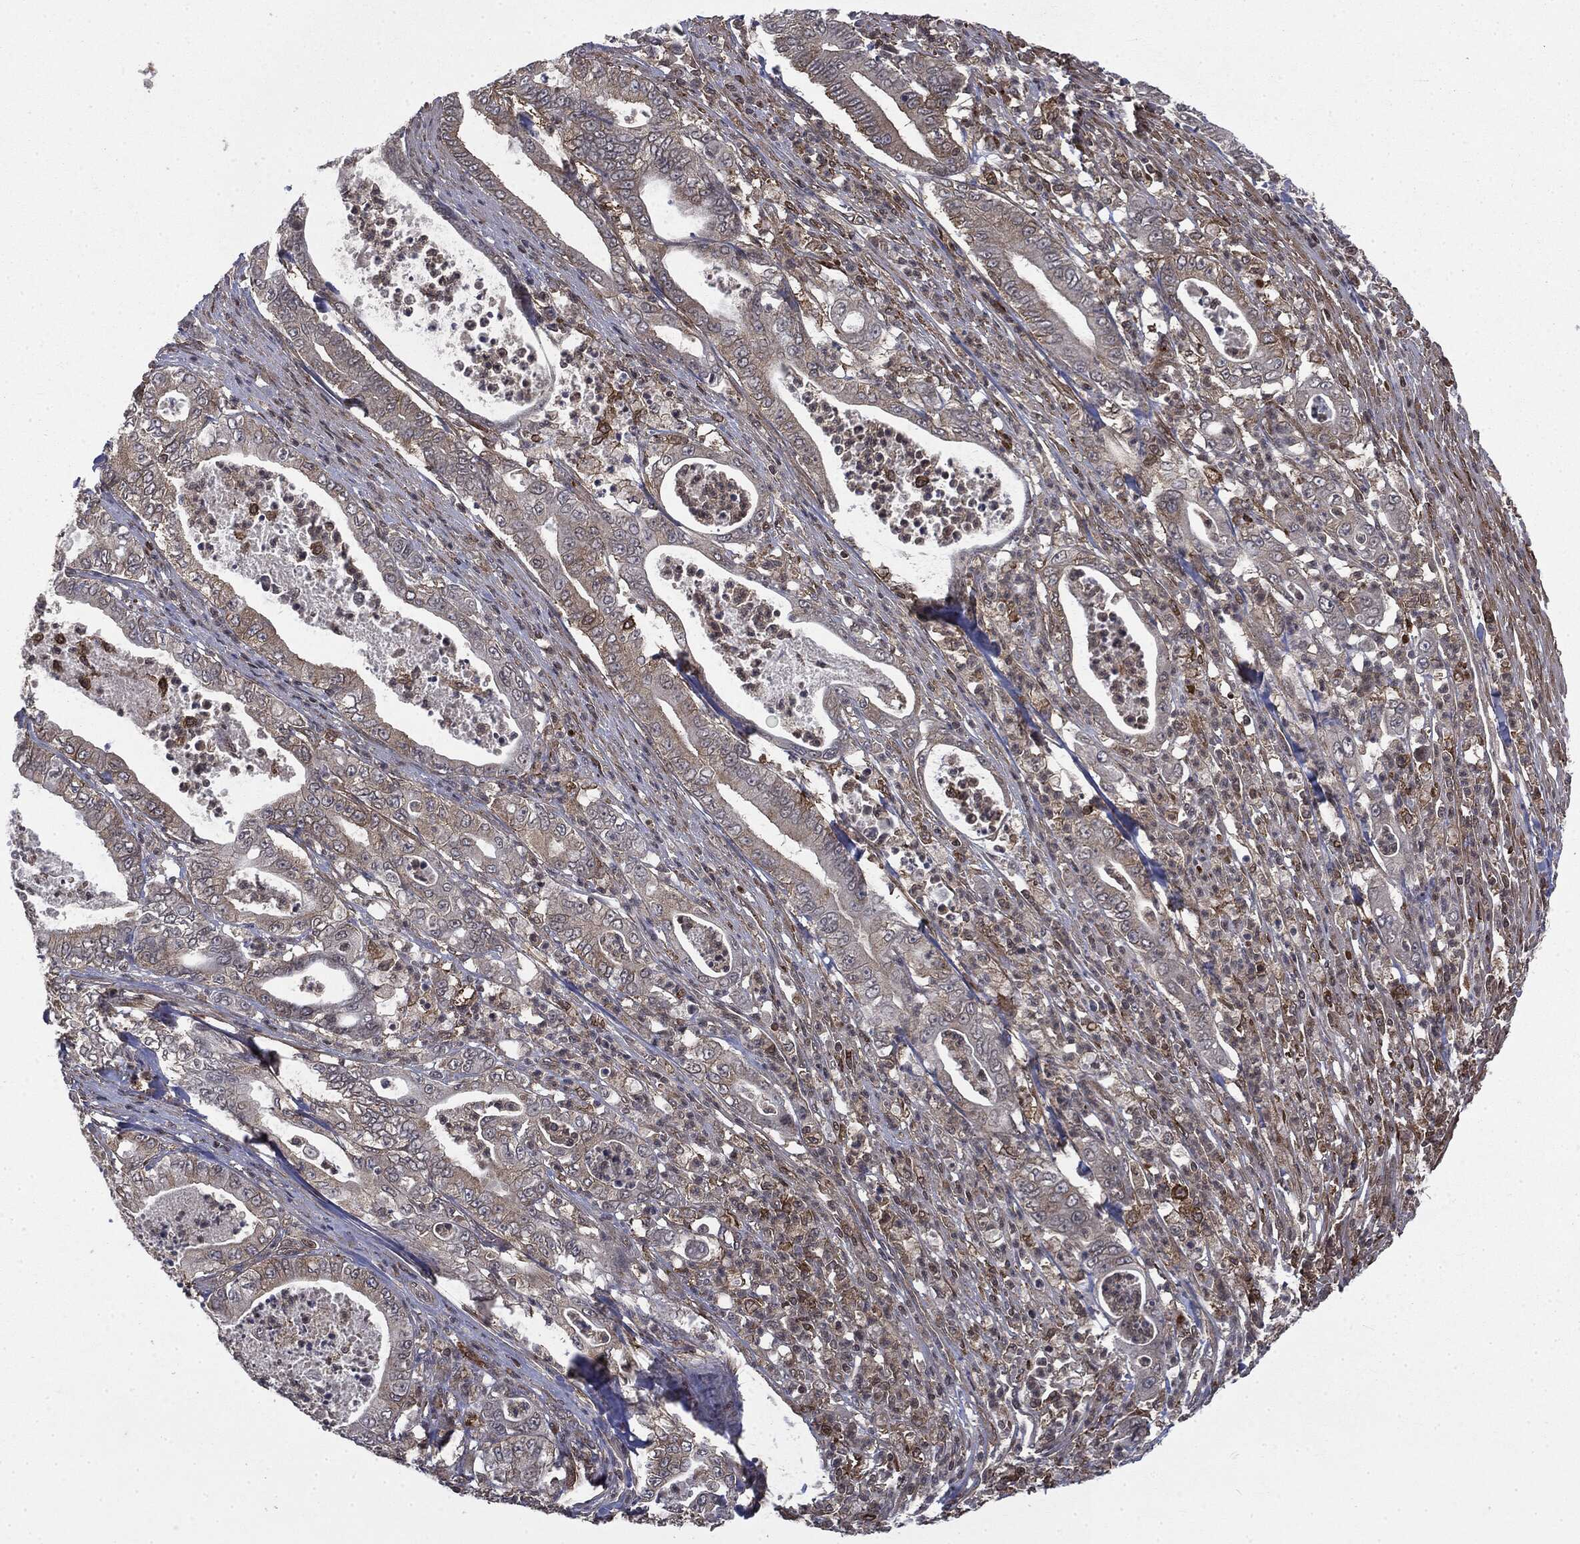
{"staining": {"intensity": "negative", "quantity": "none", "location": "none"}, "tissue": "pancreatic cancer", "cell_type": "Tumor cells", "image_type": "cancer", "snomed": [{"axis": "morphology", "description": "Adenocarcinoma, NOS"}, {"axis": "topography", "description": "Pancreas"}], "caption": "IHC of human adenocarcinoma (pancreatic) reveals no expression in tumor cells.", "gene": "SNX5", "patient": {"sex": "male", "age": 71}}